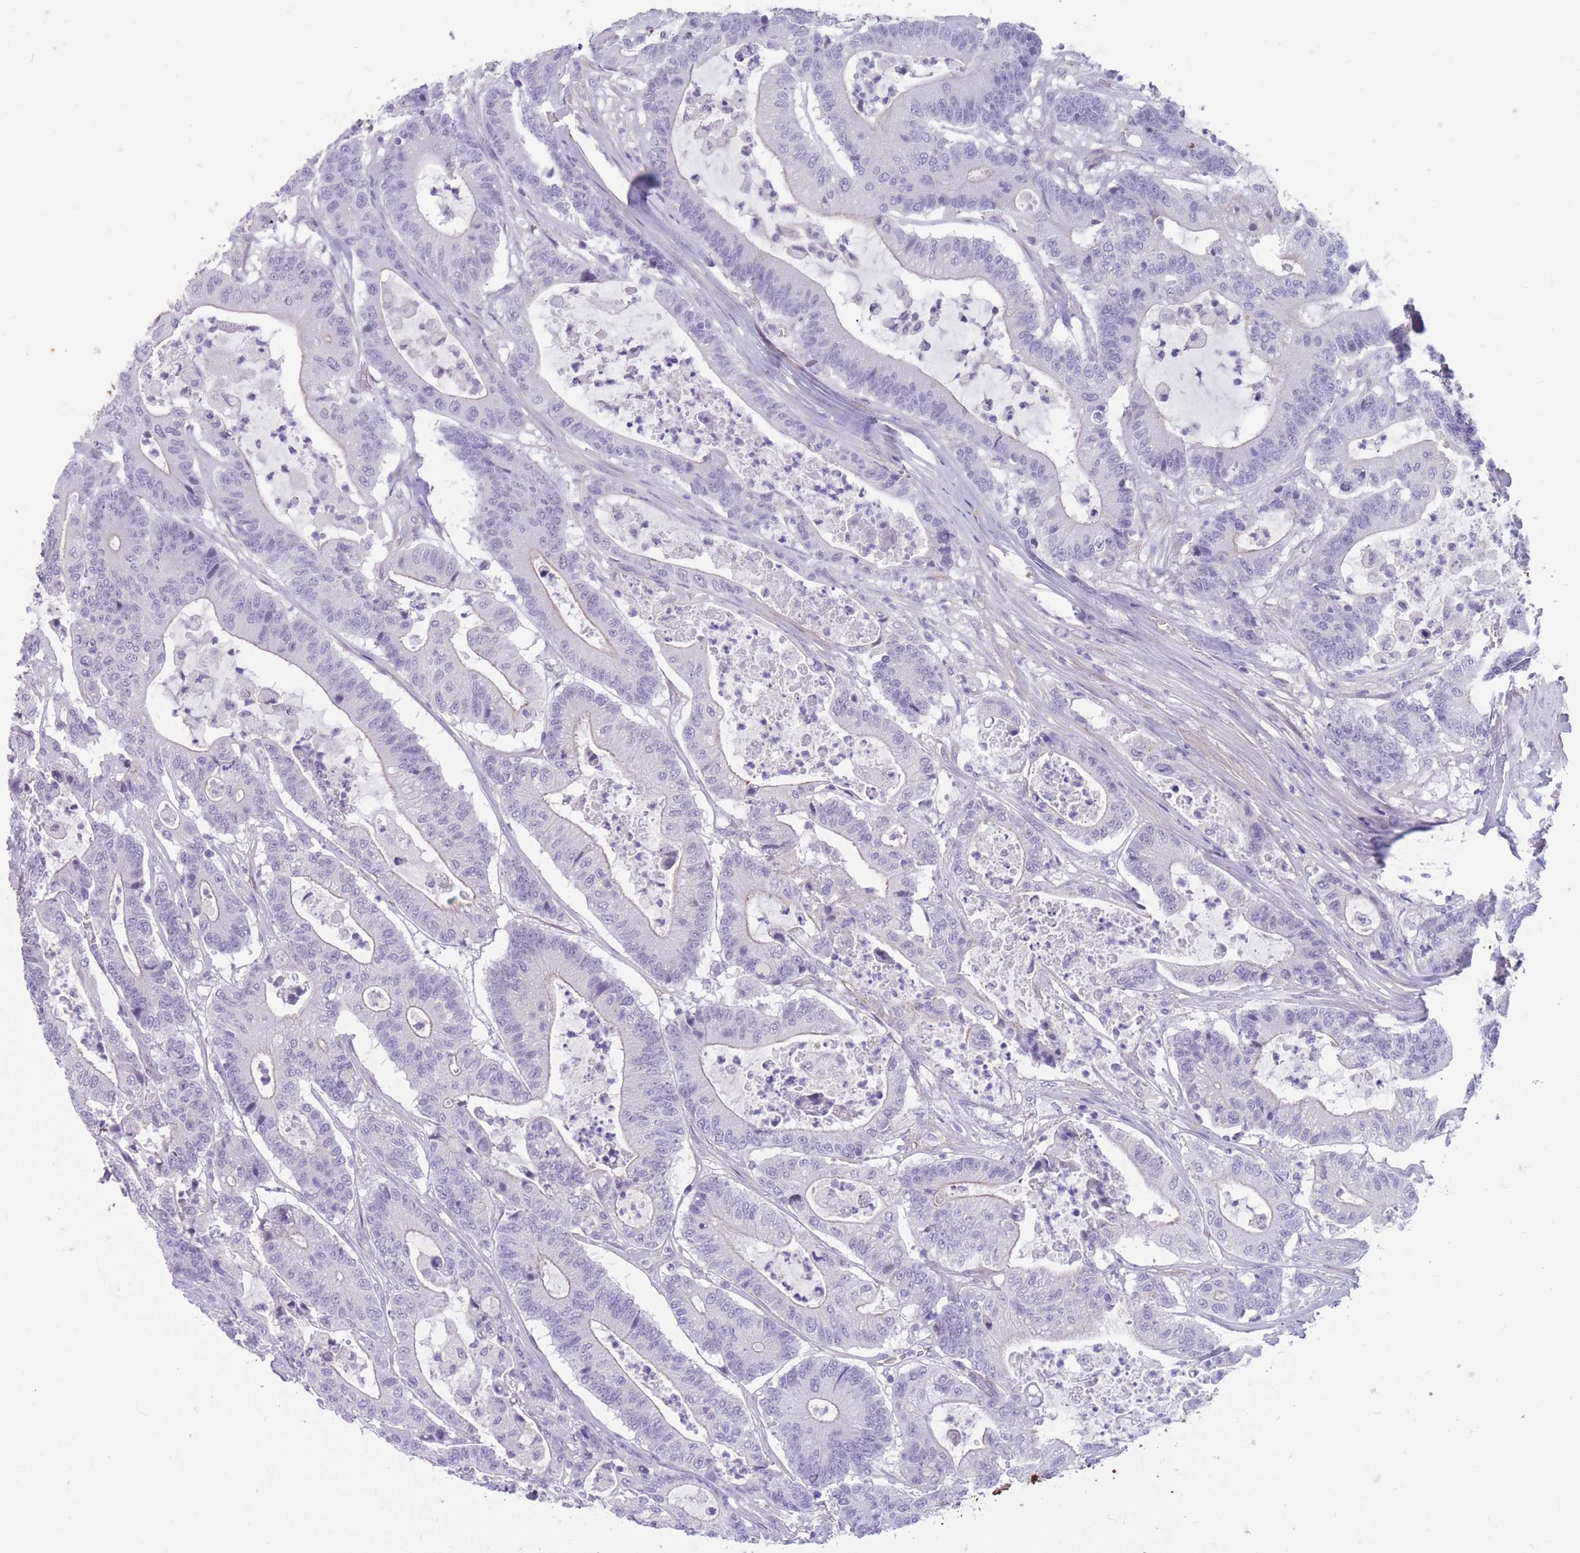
{"staining": {"intensity": "negative", "quantity": "none", "location": "none"}, "tissue": "colorectal cancer", "cell_type": "Tumor cells", "image_type": "cancer", "snomed": [{"axis": "morphology", "description": "Adenocarcinoma, NOS"}, {"axis": "topography", "description": "Colon"}], "caption": "Human colorectal cancer stained for a protein using IHC exhibits no expression in tumor cells.", "gene": "DPYD", "patient": {"sex": "female", "age": 84}}